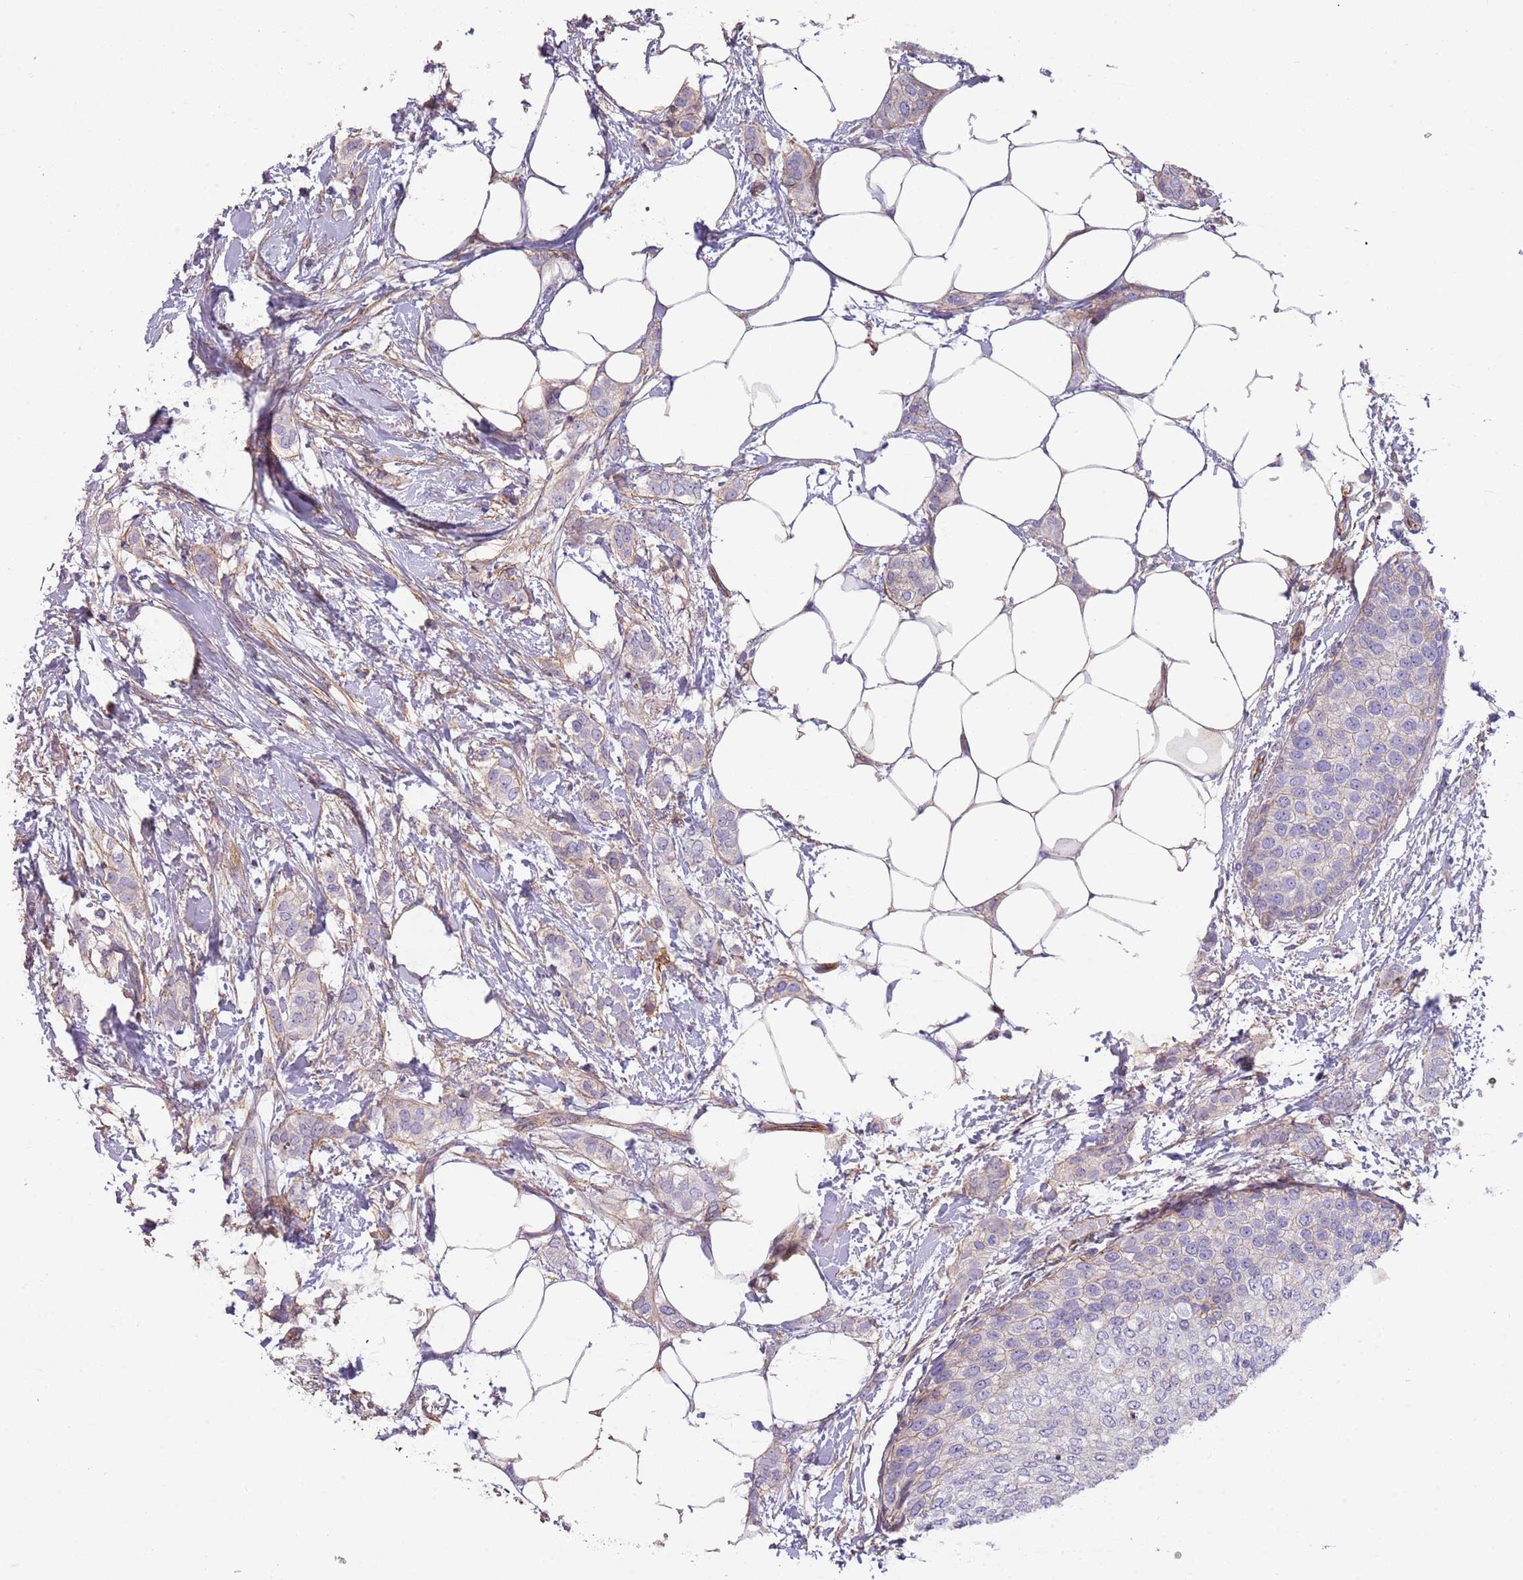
{"staining": {"intensity": "negative", "quantity": "none", "location": "none"}, "tissue": "breast cancer", "cell_type": "Tumor cells", "image_type": "cancer", "snomed": [{"axis": "morphology", "description": "Duct carcinoma"}, {"axis": "topography", "description": "Breast"}], "caption": "There is no significant staining in tumor cells of breast intraductal carcinoma.", "gene": "NBPF3", "patient": {"sex": "female", "age": 72}}